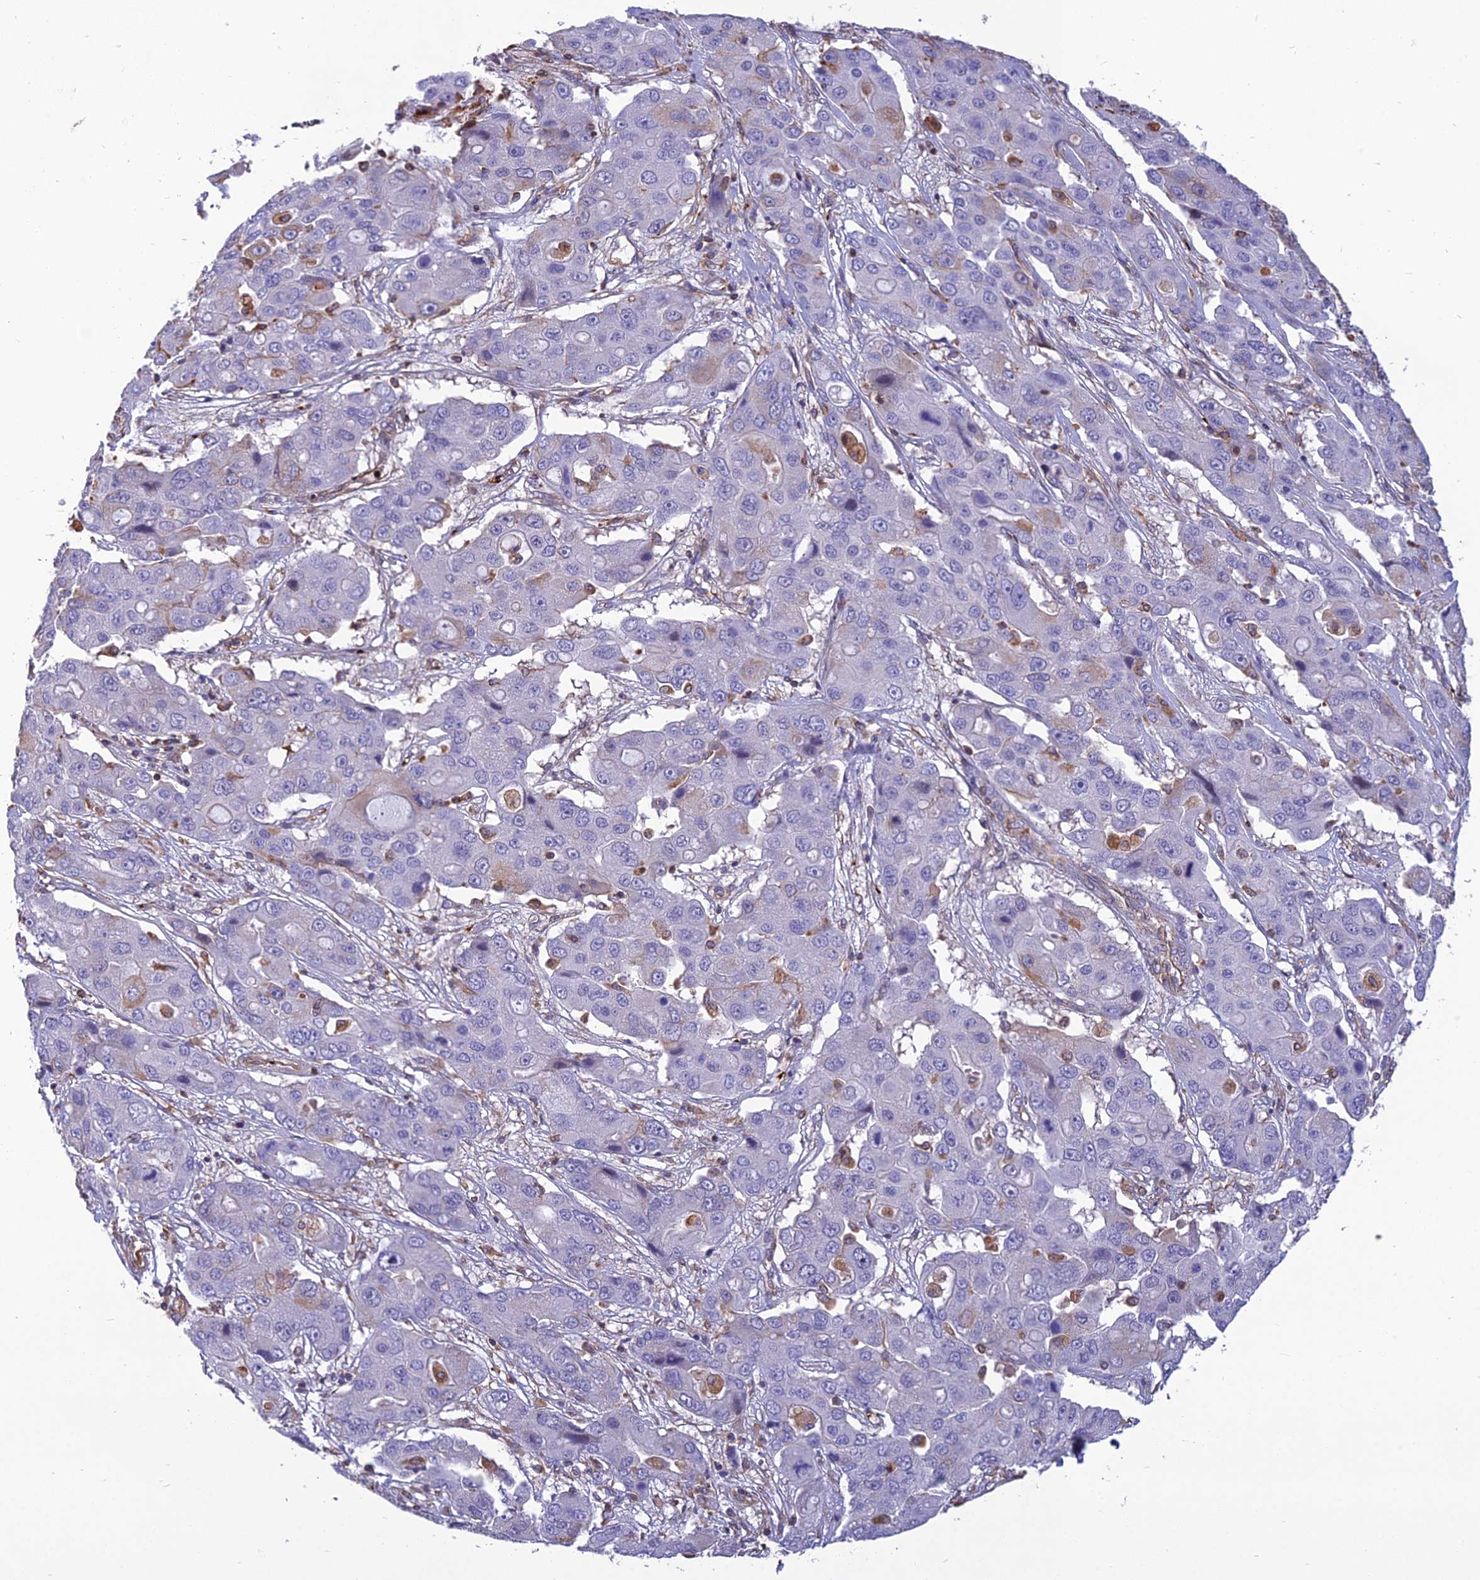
{"staining": {"intensity": "negative", "quantity": "none", "location": "none"}, "tissue": "liver cancer", "cell_type": "Tumor cells", "image_type": "cancer", "snomed": [{"axis": "morphology", "description": "Cholangiocarcinoma"}, {"axis": "topography", "description": "Liver"}], "caption": "The histopathology image displays no staining of tumor cells in cholangiocarcinoma (liver).", "gene": "PSMD11", "patient": {"sex": "male", "age": 67}}